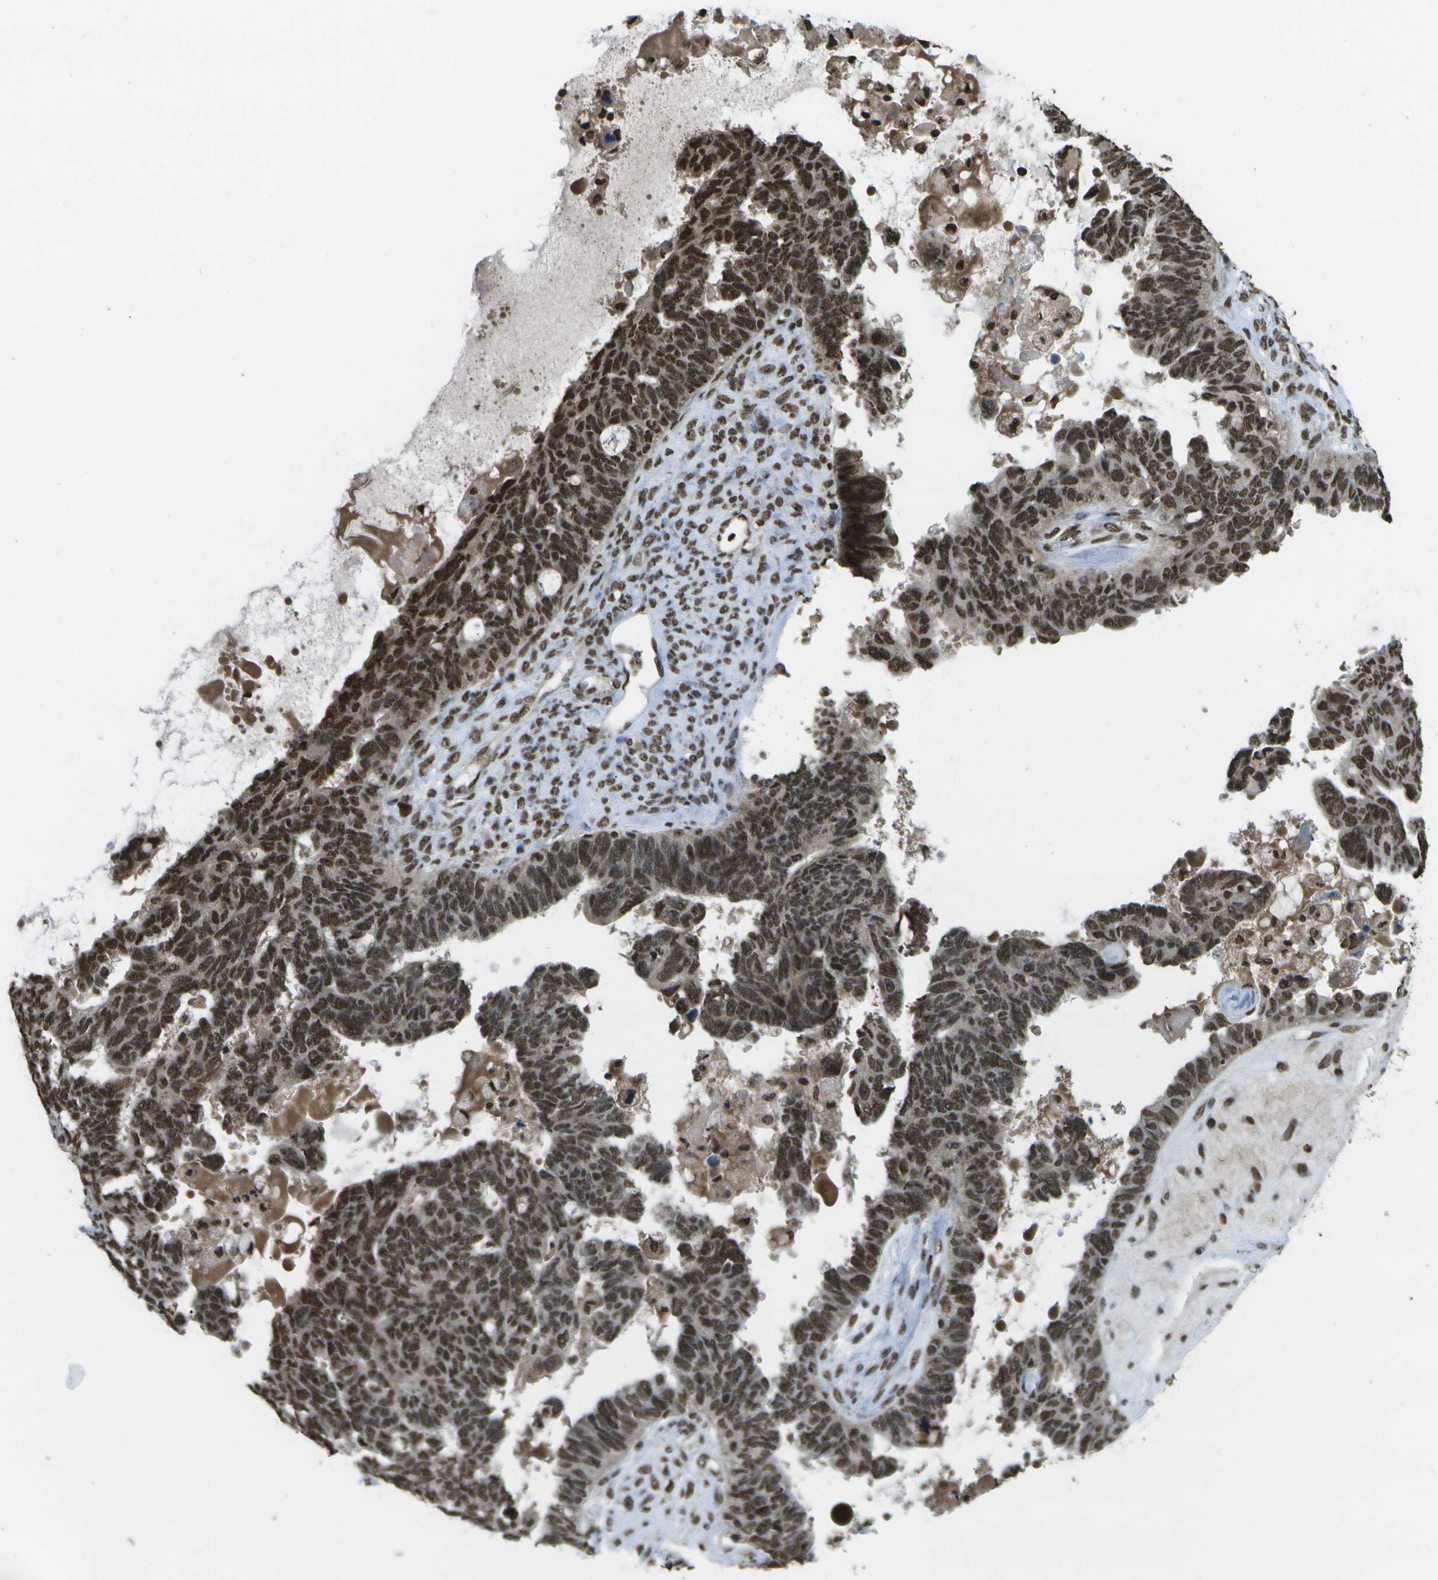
{"staining": {"intensity": "strong", "quantity": ">75%", "location": "nuclear"}, "tissue": "ovarian cancer", "cell_type": "Tumor cells", "image_type": "cancer", "snomed": [{"axis": "morphology", "description": "Cystadenocarcinoma, serous, NOS"}, {"axis": "topography", "description": "Ovary"}], "caption": "Protein expression analysis of ovarian cancer (serous cystadenocarcinoma) demonstrates strong nuclear positivity in approximately >75% of tumor cells.", "gene": "SPEN", "patient": {"sex": "female", "age": 79}}